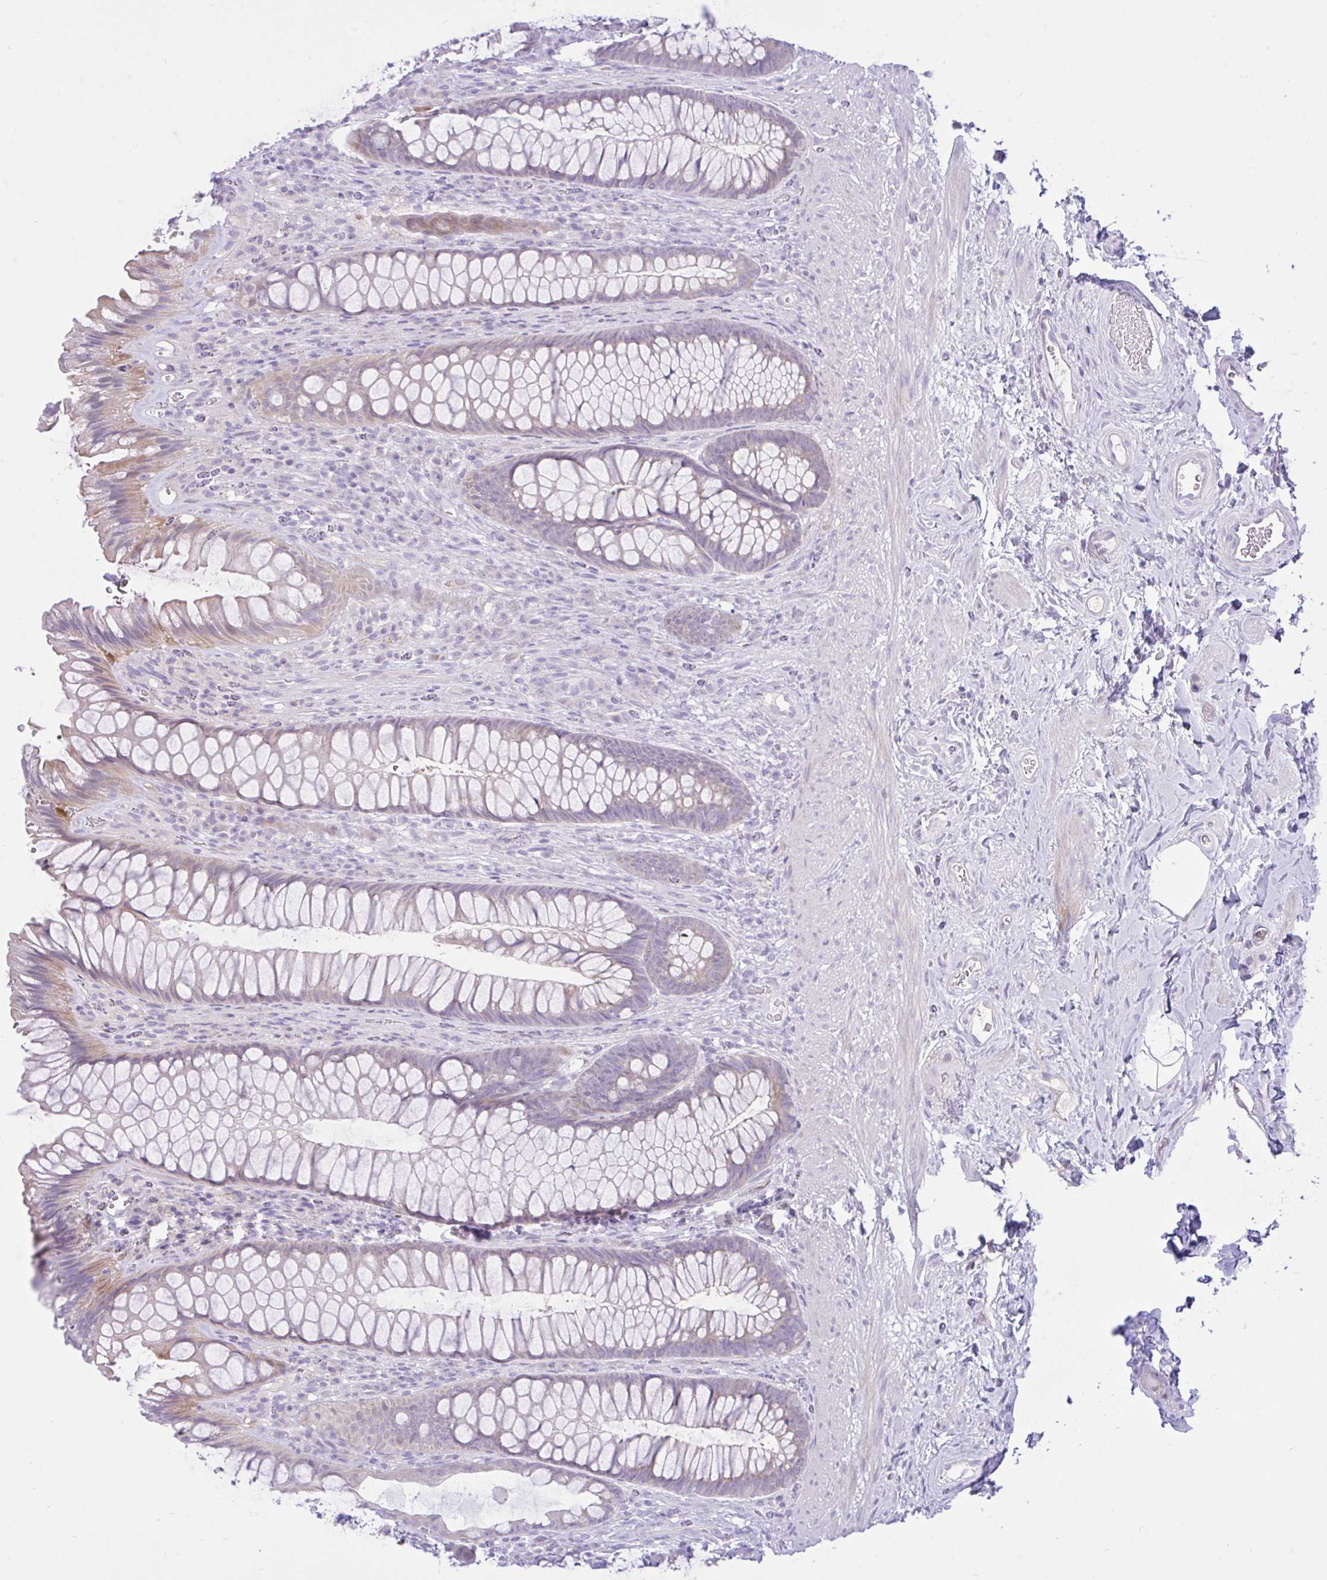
{"staining": {"intensity": "moderate", "quantity": "<25%", "location": "cytoplasmic/membranous"}, "tissue": "rectum", "cell_type": "Glandular cells", "image_type": "normal", "snomed": [{"axis": "morphology", "description": "Normal tissue, NOS"}, {"axis": "topography", "description": "Rectum"}], "caption": "A high-resolution micrograph shows immunohistochemistry (IHC) staining of unremarkable rectum, which shows moderate cytoplasmic/membranous positivity in about <25% of glandular cells.", "gene": "ZNF101", "patient": {"sex": "male", "age": 53}}